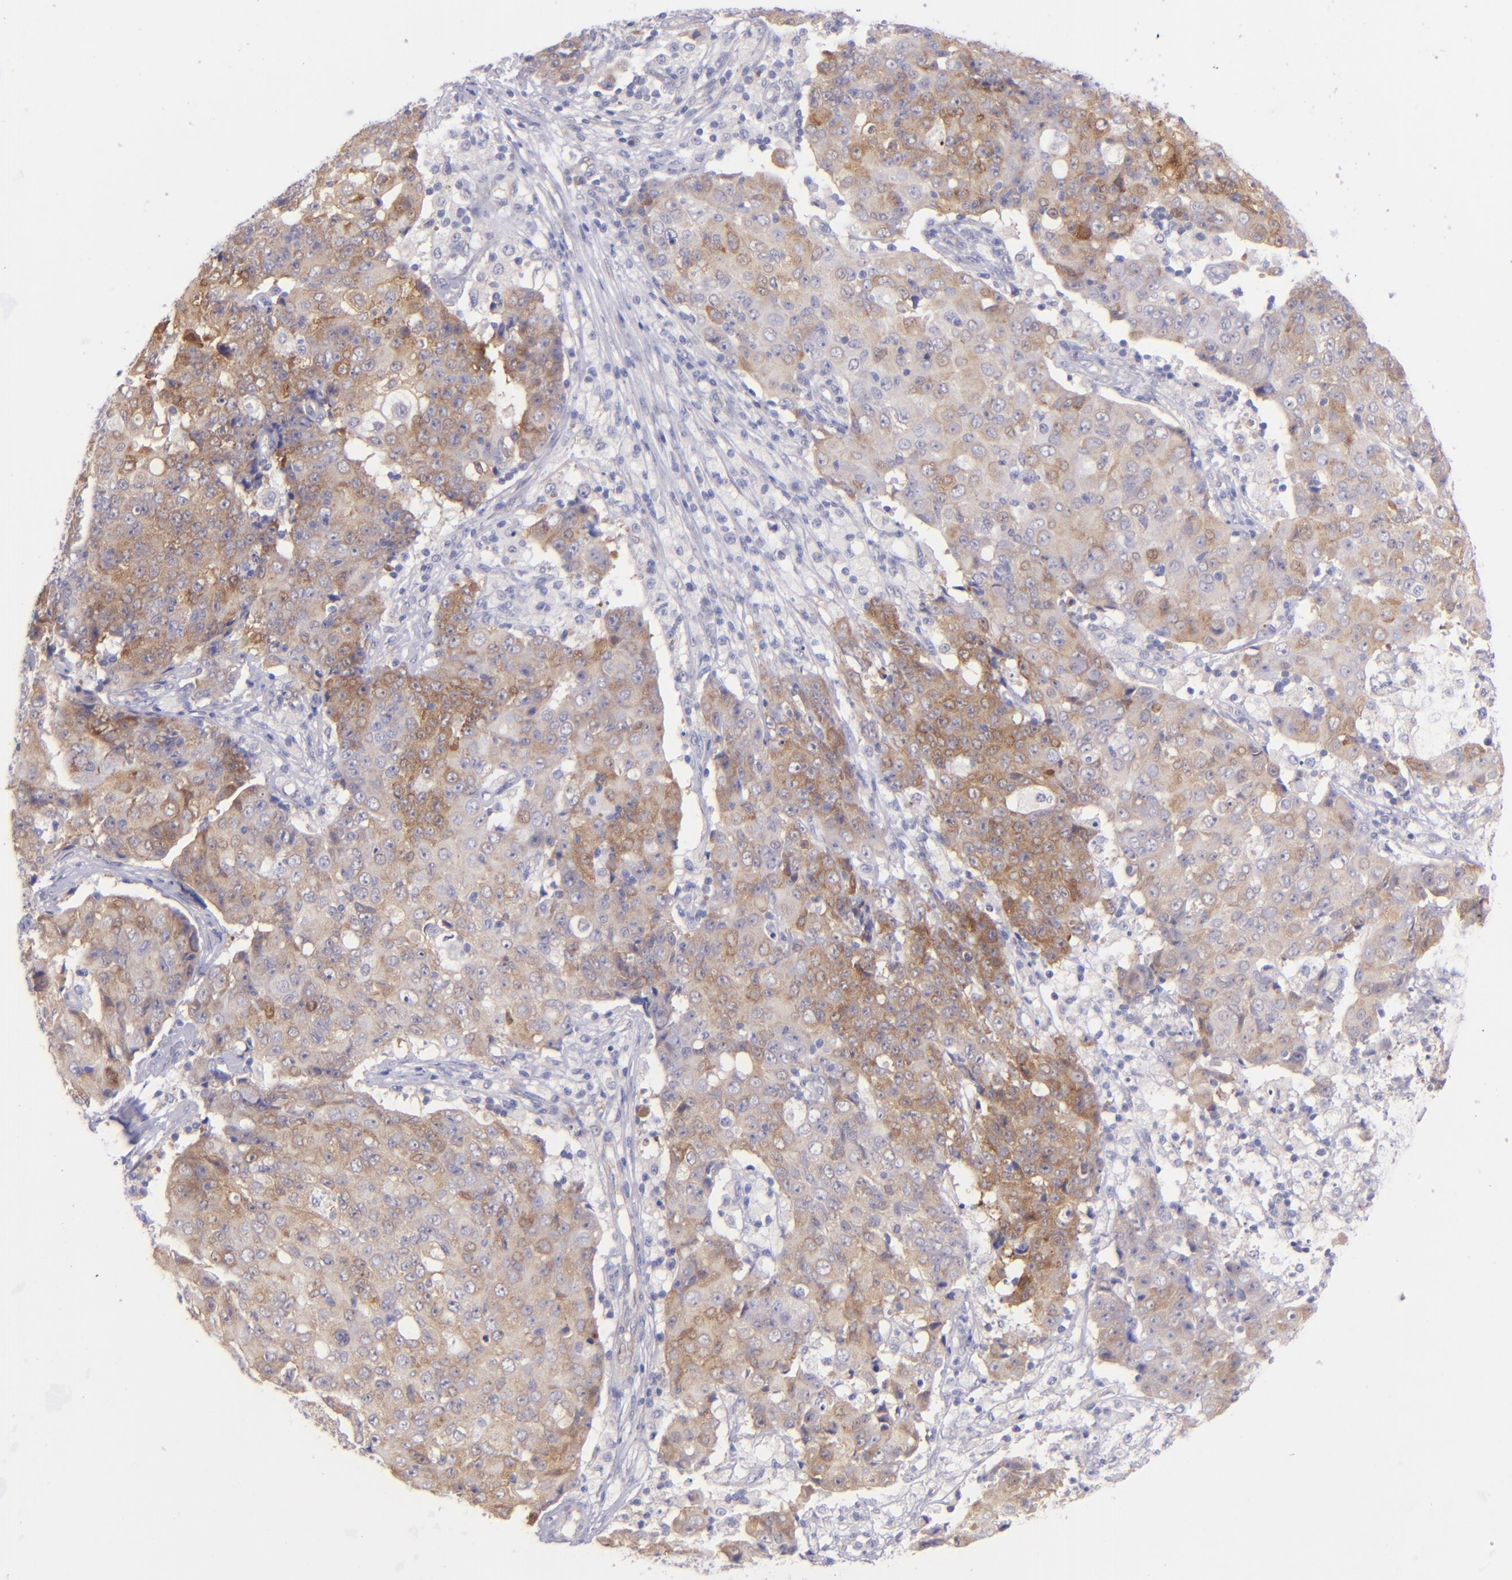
{"staining": {"intensity": "weak", "quantity": ">75%", "location": "cytoplasmic/membranous"}, "tissue": "ovarian cancer", "cell_type": "Tumor cells", "image_type": "cancer", "snomed": [{"axis": "morphology", "description": "Carcinoma, endometroid"}, {"axis": "topography", "description": "Ovary"}], "caption": "Tumor cells display weak cytoplasmic/membranous expression in about >75% of cells in ovarian endometroid carcinoma. Immunohistochemistry stains the protein of interest in brown and the nuclei are stained blue.", "gene": "SH2D4A", "patient": {"sex": "female", "age": 42}}